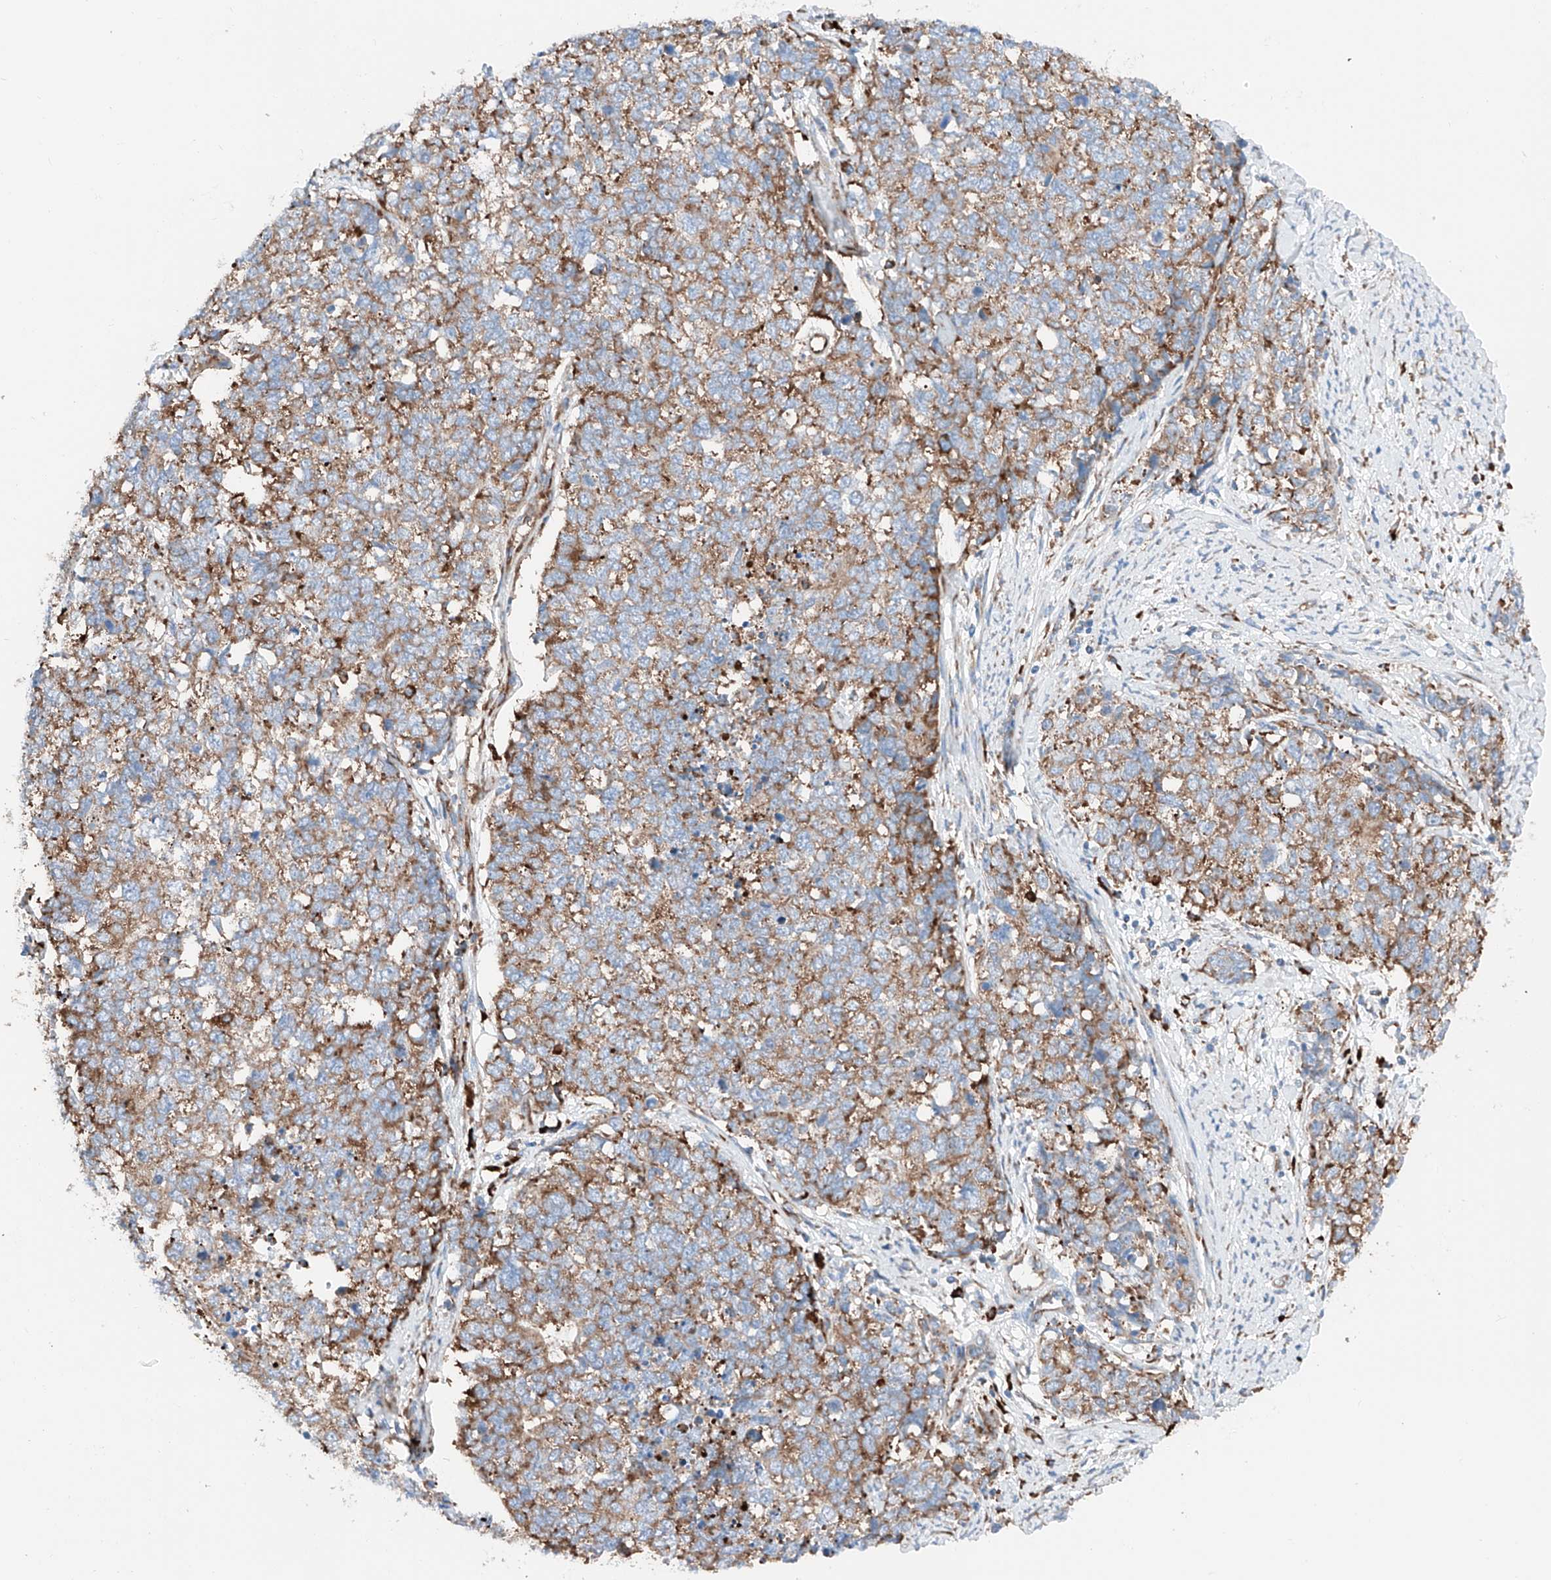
{"staining": {"intensity": "moderate", "quantity": ">75%", "location": "cytoplasmic/membranous"}, "tissue": "cervical cancer", "cell_type": "Tumor cells", "image_type": "cancer", "snomed": [{"axis": "morphology", "description": "Squamous cell carcinoma, NOS"}, {"axis": "topography", "description": "Cervix"}], "caption": "Protein expression analysis of cervical cancer (squamous cell carcinoma) shows moderate cytoplasmic/membranous staining in about >75% of tumor cells.", "gene": "CRELD1", "patient": {"sex": "female", "age": 63}}